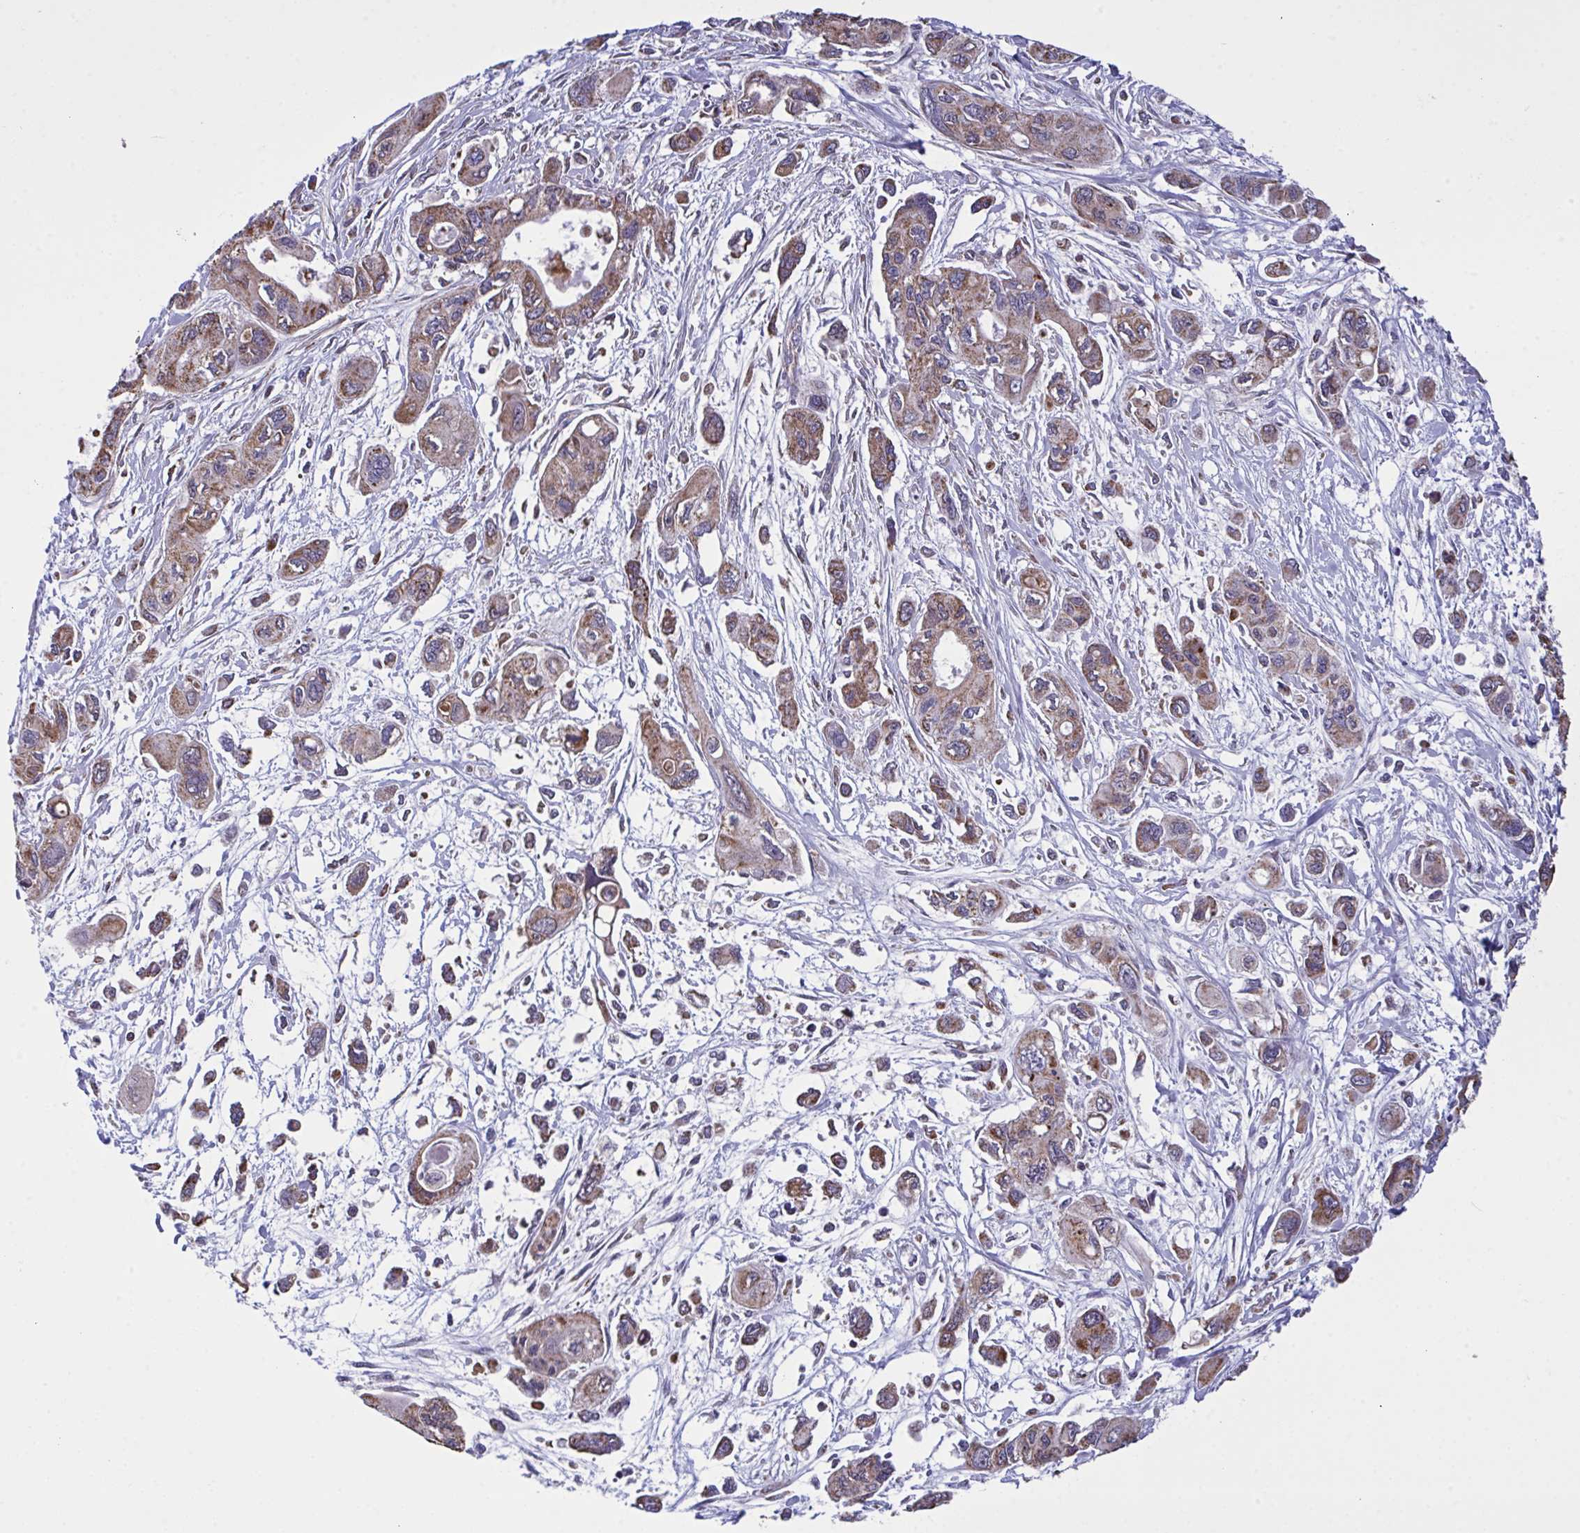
{"staining": {"intensity": "weak", "quantity": ">75%", "location": "cytoplasmic/membranous"}, "tissue": "pancreatic cancer", "cell_type": "Tumor cells", "image_type": "cancer", "snomed": [{"axis": "morphology", "description": "Adenocarcinoma, NOS"}, {"axis": "topography", "description": "Pancreas"}], "caption": "High-magnification brightfield microscopy of pancreatic cancer stained with DAB (brown) and counterstained with hematoxylin (blue). tumor cells exhibit weak cytoplasmic/membranous positivity is appreciated in about>75% of cells.", "gene": "PPM1H", "patient": {"sex": "female", "age": 47}}